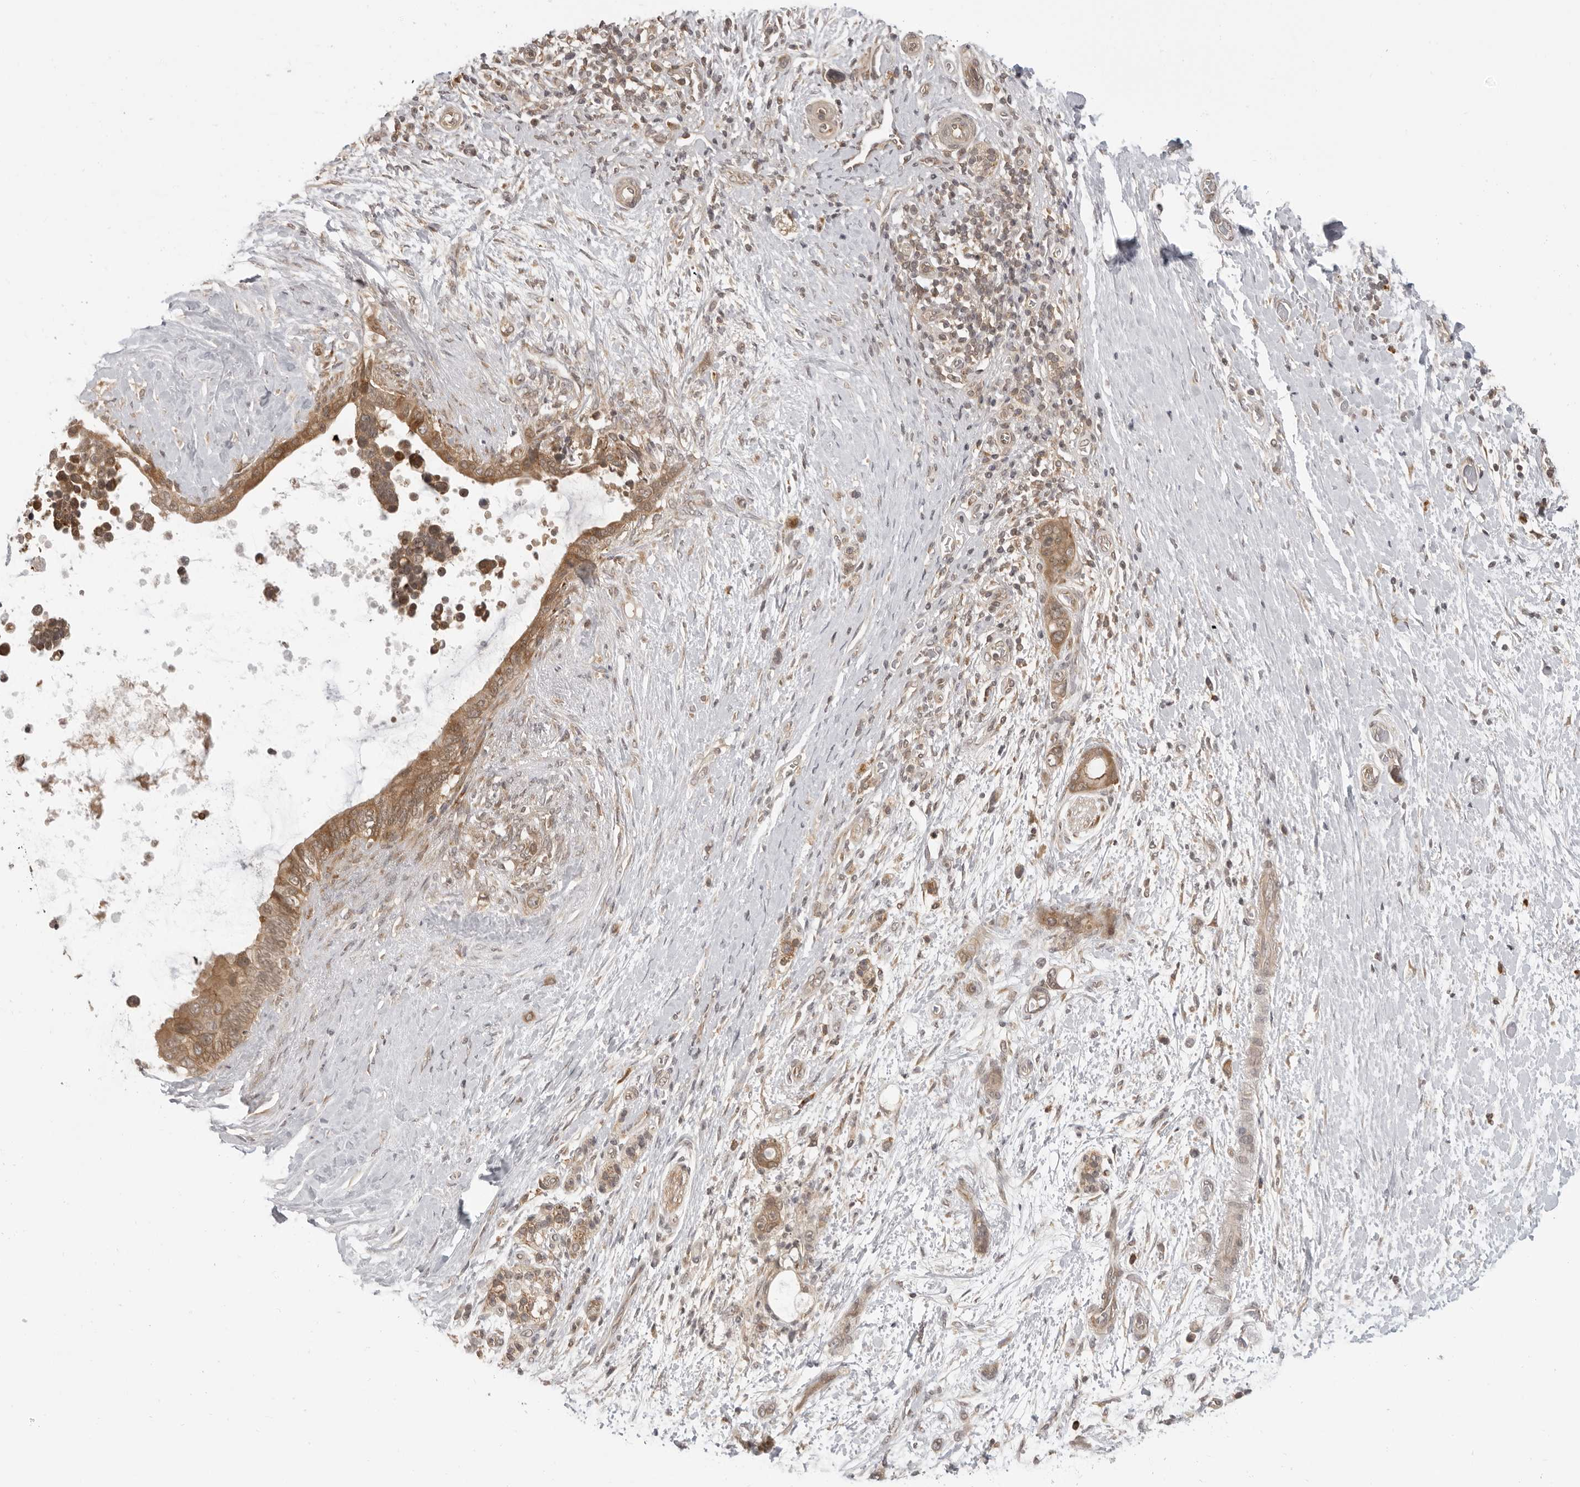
{"staining": {"intensity": "moderate", "quantity": ">75%", "location": "cytoplasmic/membranous"}, "tissue": "pancreatic cancer", "cell_type": "Tumor cells", "image_type": "cancer", "snomed": [{"axis": "morphology", "description": "Adenocarcinoma, NOS"}, {"axis": "topography", "description": "Pancreas"}], "caption": "Human pancreatic cancer stained with a brown dye reveals moderate cytoplasmic/membranous positive staining in approximately >75% of tumor cells.", "gene": "PRRC2A", "patient": {"sex": "female", "age": 72}}